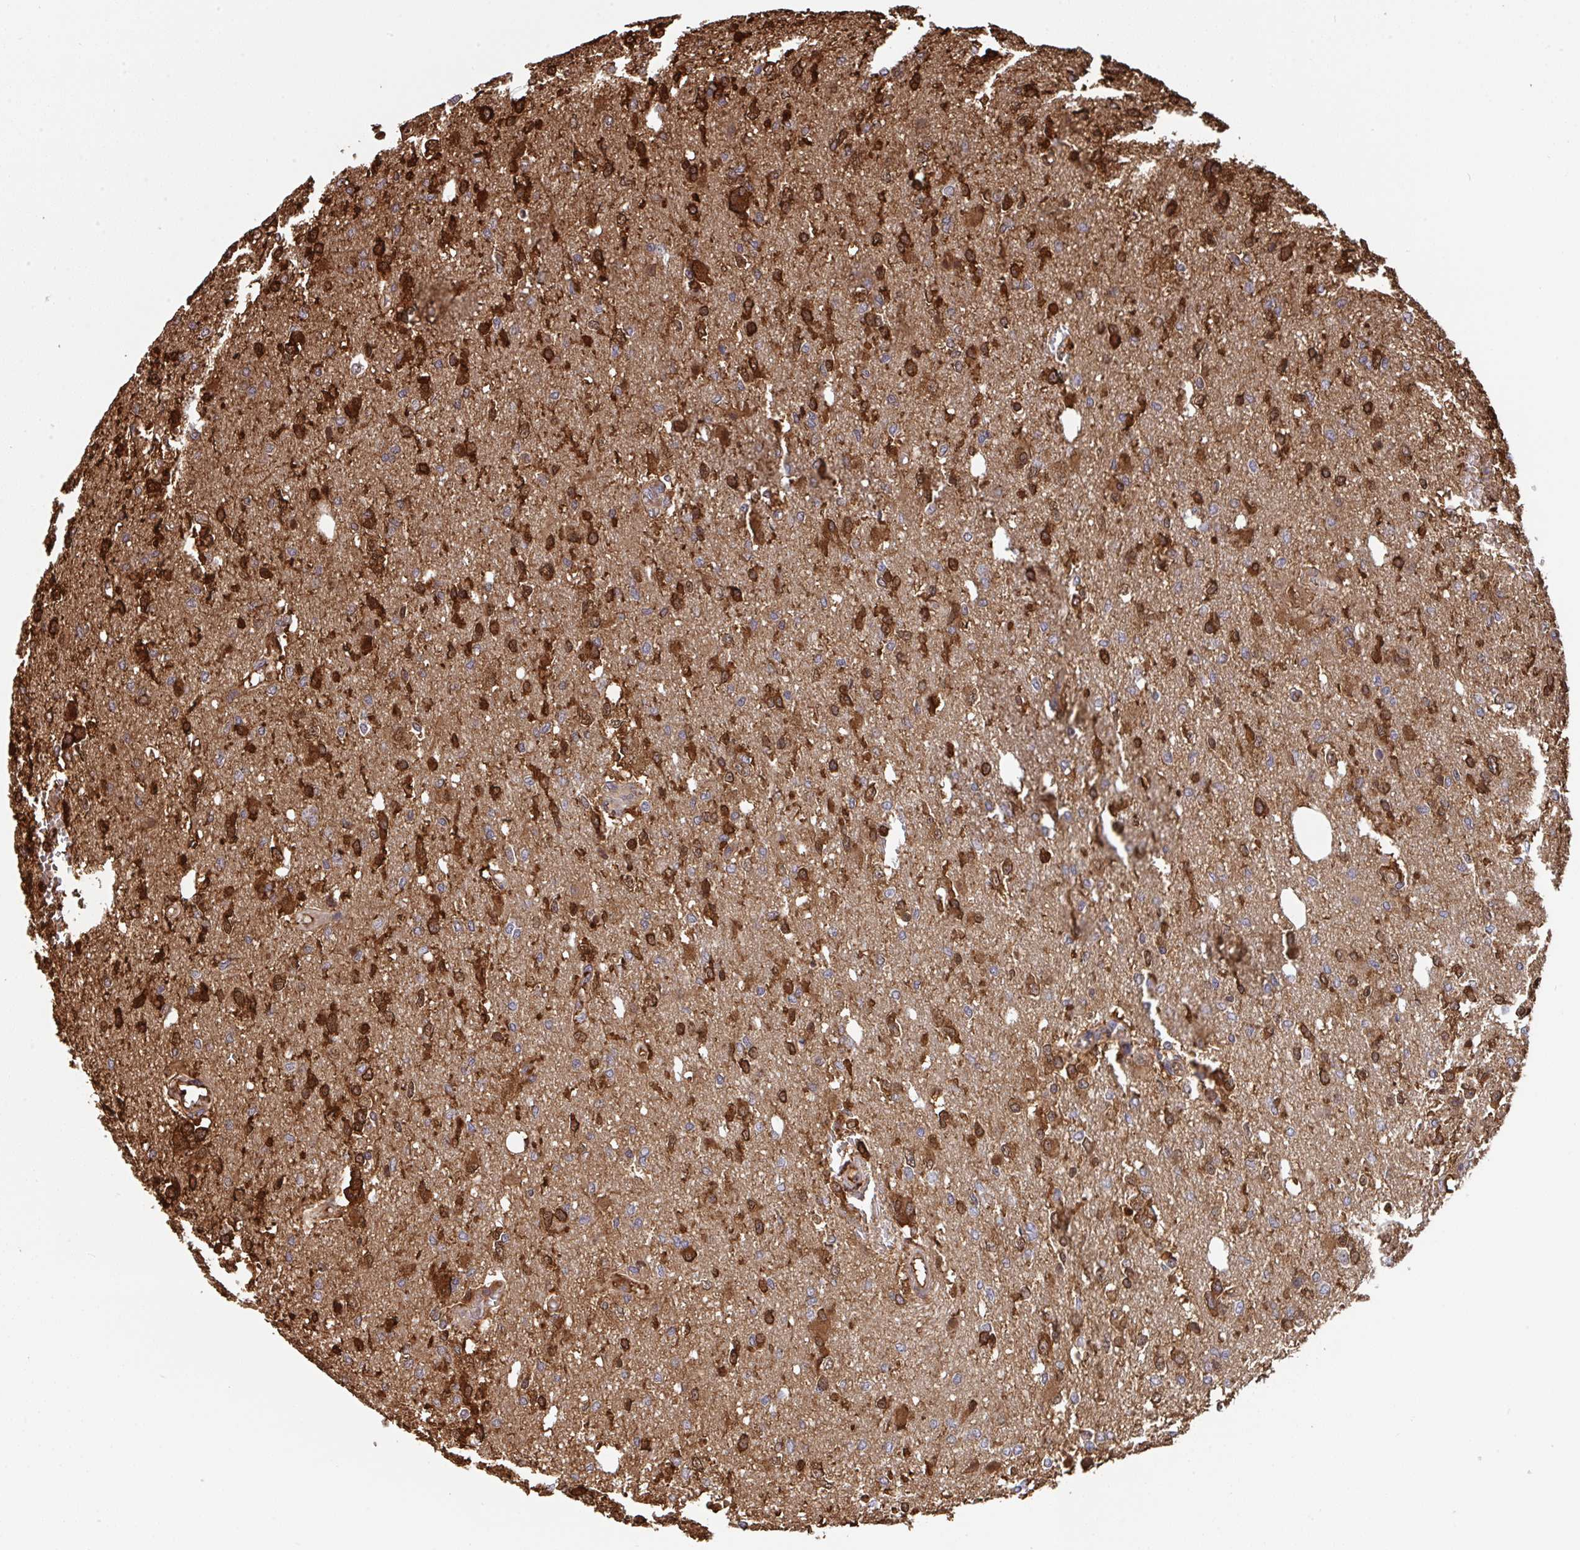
{"staining": {"intensity": "strong", "quantity": "25%-75%", "location": "cytoplasmic/membranous,nuclear"}, "tissue": "glioma", "cell_type": "Tumor cells", "image_type": "cancer", "snomed": [{"axis": "morphology", "description": "Glioma, malignant, Low grade"}, {"axis": "topography", "description": "Brain"}], "caption": "Protein staining of malignant low-grade glioma tissue displays strong cytoplasmic/membranous and nuclear positivity in about 25%-75% of tumor cells. Nuclei are stained in blue.", "gene": "TIGAR", "patient": {"sex": "male", "age": 26}}